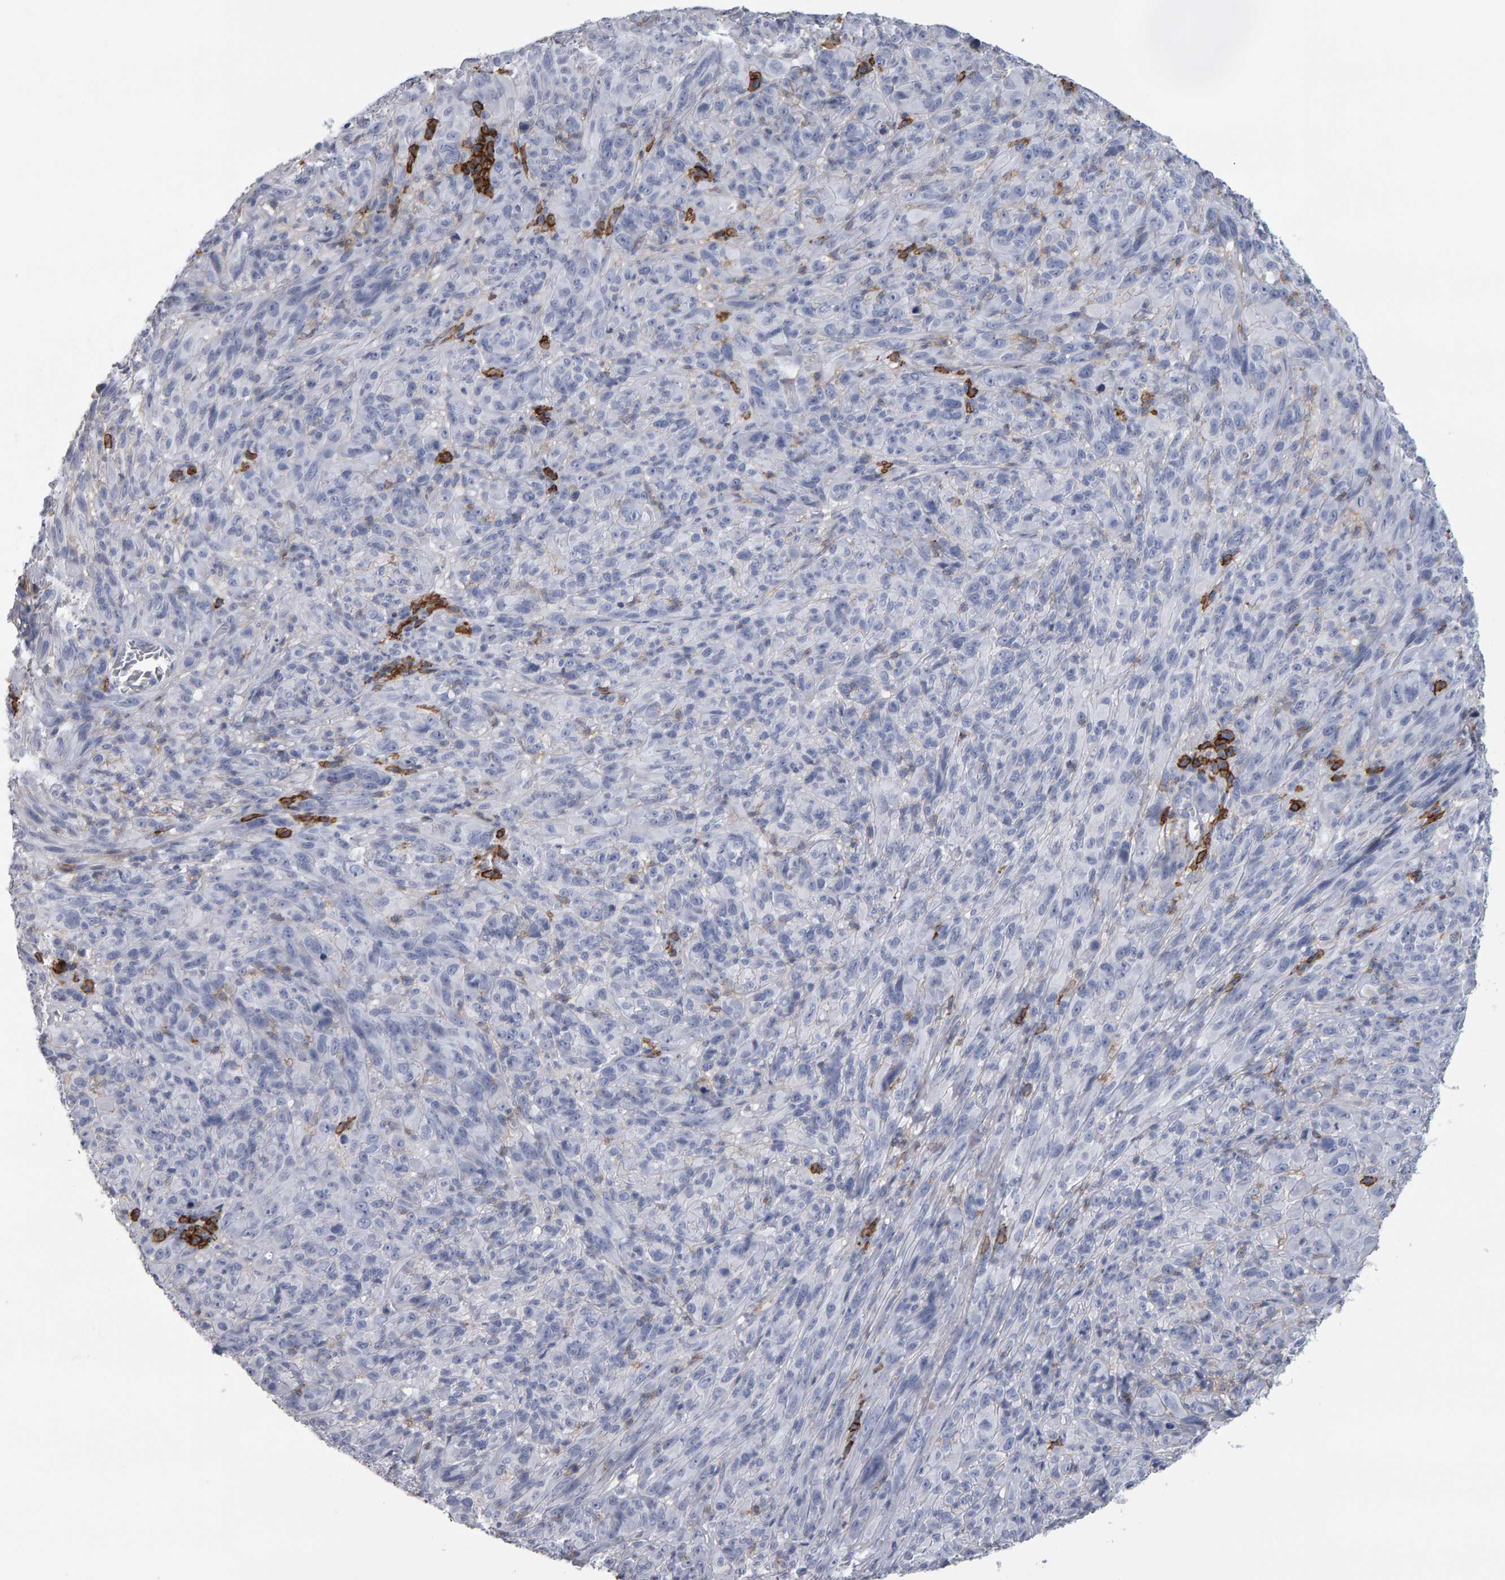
{"staining": {"intensity": "negative", "quantity": "none", "location": "none"}, "tissue": "melanoma", "cell_type": "Tumor cells", "image_type": "cancer", "snomed": [{"axis": "morphology", "description": "Malignant melanoma, NOS"}, {"axis": "topography", "description": "Skin of head"}], "caption": "Immunohistochemistry of human melanoma demonstrates no staining in tumor cells.", "gene": "CD38", "patient": {"sex": "male", "age": 96}}